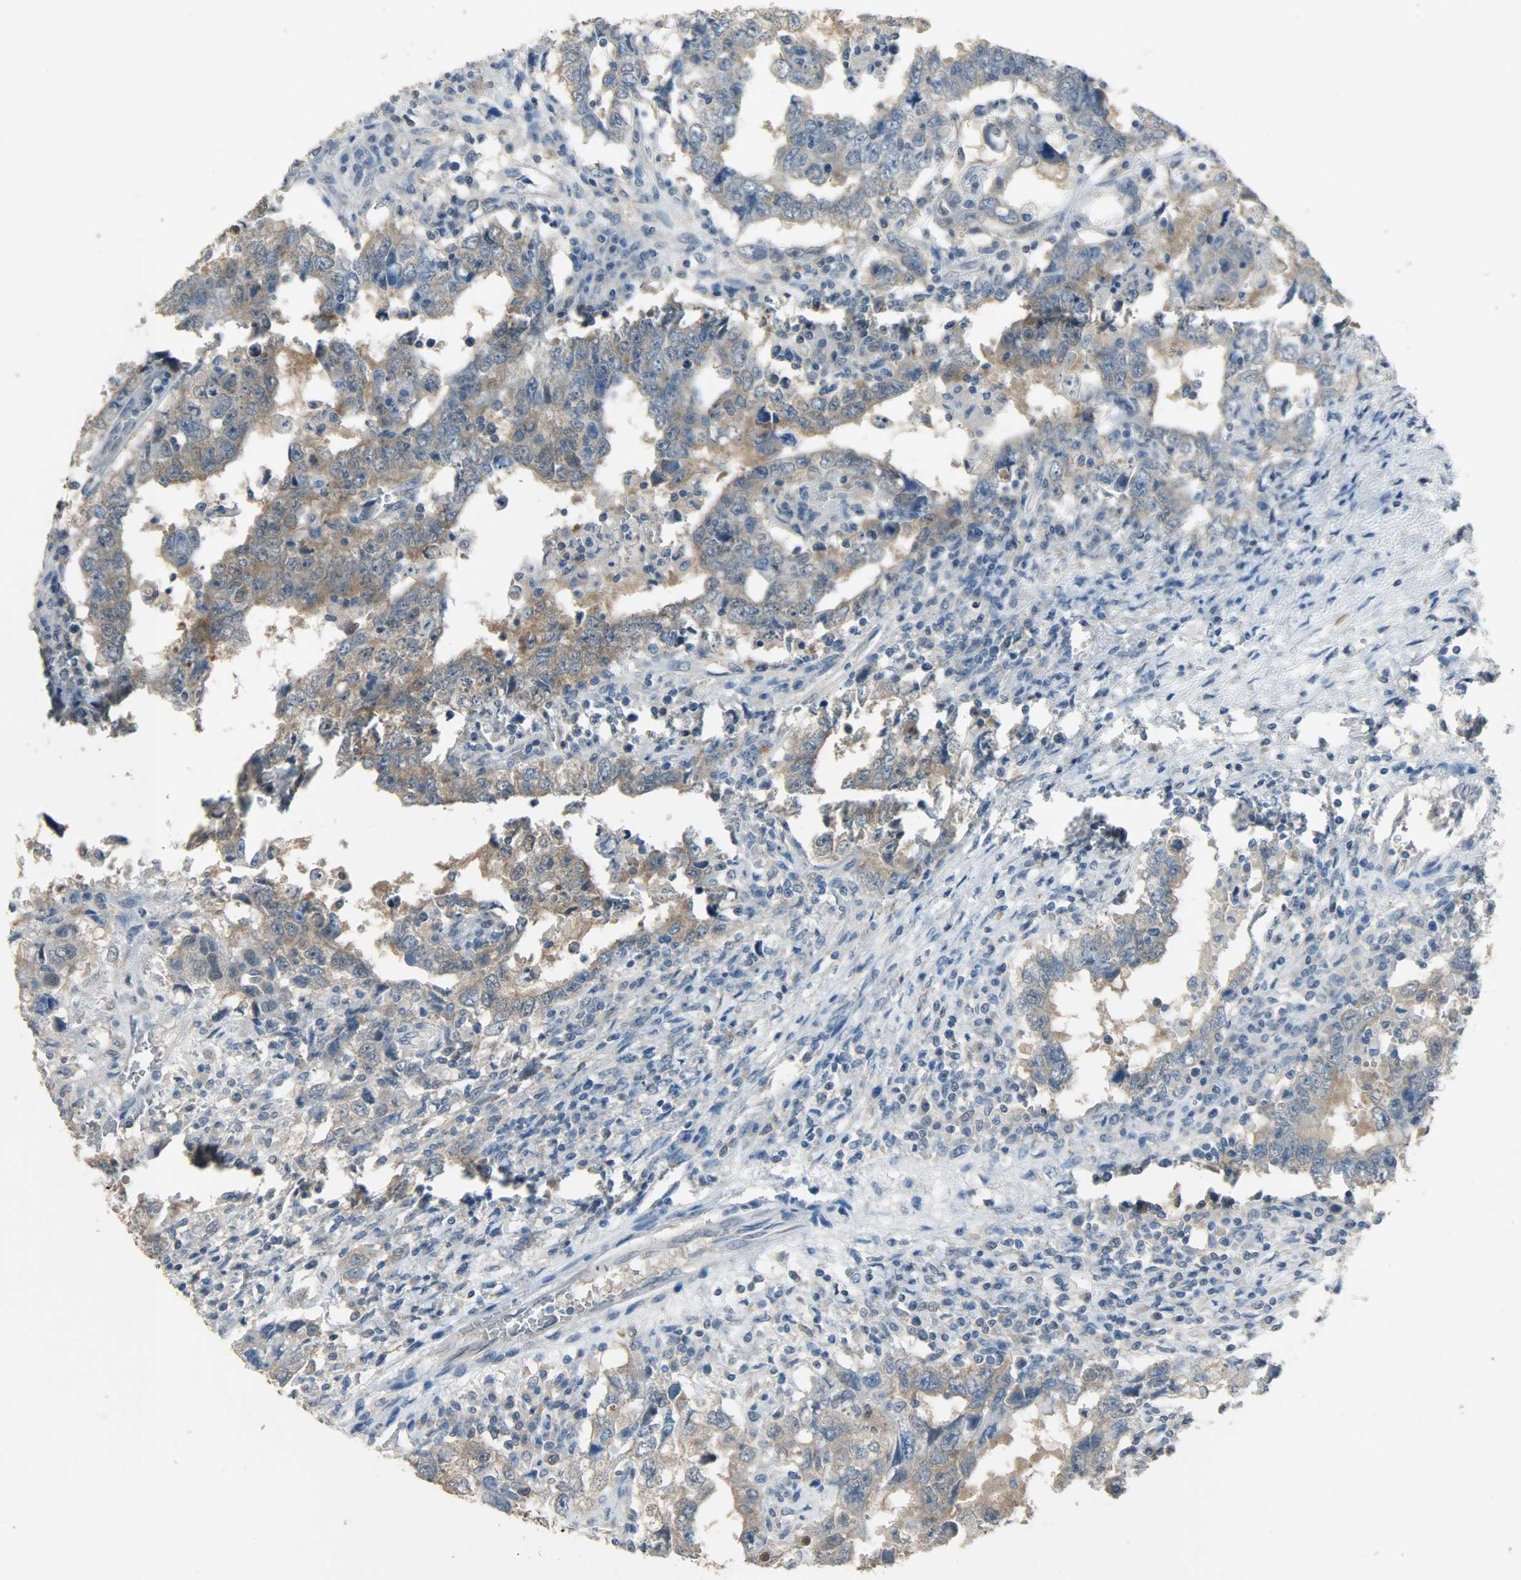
{"staining": {"intensity": "weak", "quantity": "25%-75%", "location": "cytoplasmic/membranous"}, "tissue": "testis cancer", "cell_type": "Tumor cells", "image_type": "cancer", "snomed": [{"axis": "morphology", "description": "Carcinoma, Embryonal, NOS"}, {"axis": "topography", "description": "Testis"}], "caption": "Immunohistochemical staining of human embryonal carcinoma (testis) demonstrates low levels of weak cytoplasmic/membranous staining in about 25%-75% of tumor cells.", "gene": "PRMT5", "patient": {"sex": "male", "age": 26}}